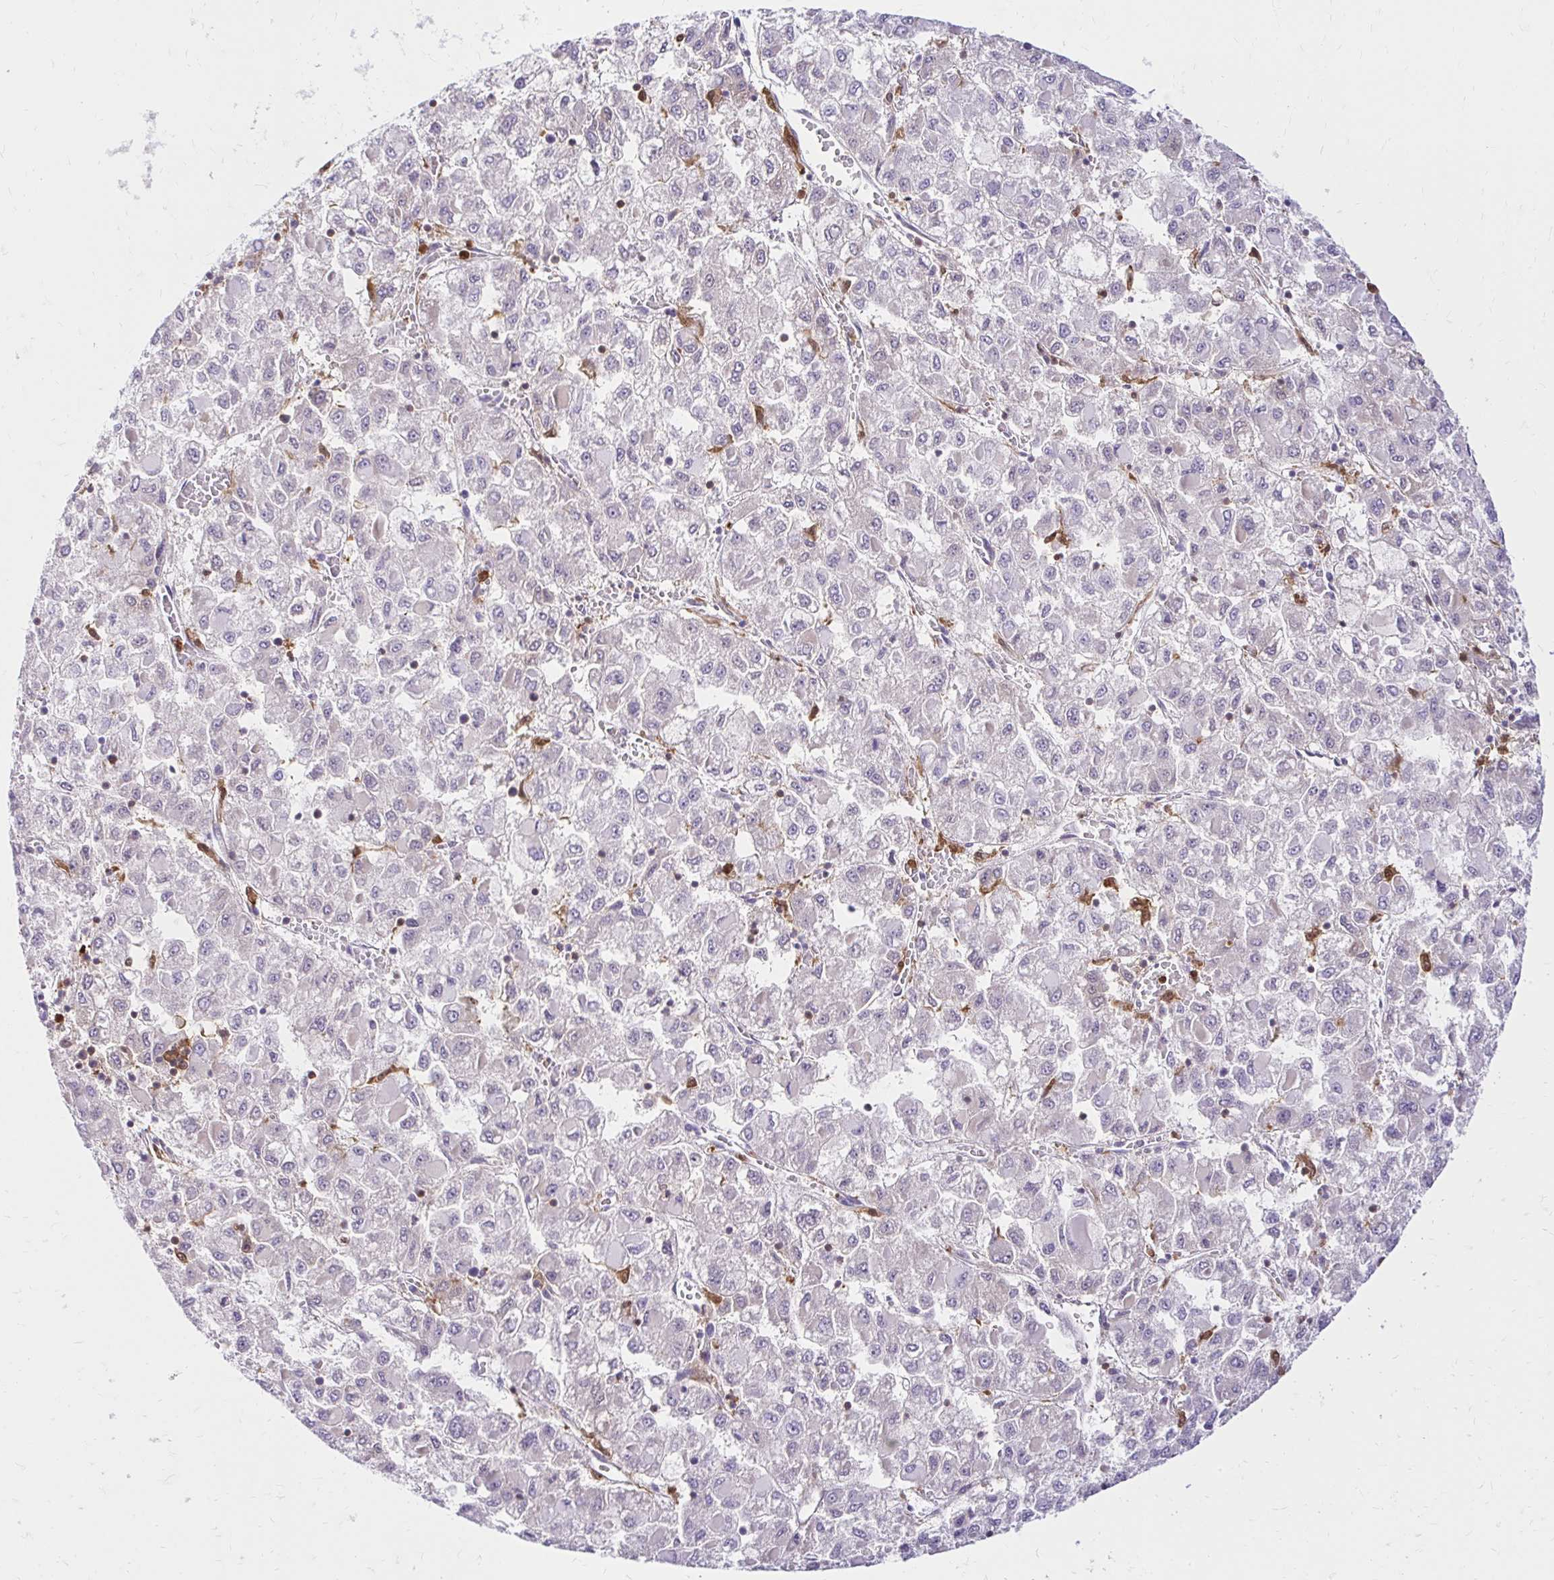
{"staining": {"intensity": "negative", "quantity": "none", "location": "none"}, "tissue": "liver cancer", "cell_type": "Tumor cells", "image_type": "cancer", "snomed": [{"axis": "morphology", "description": "Carcinoma, Hepatocellular, NOS"}, {"axis": "topography", "description": "Liver"}], "caption": "High magnification brightfield microscopy of liver cancer stained with DAB (brown) and counterstained with hematoxylin (blue): tumor cells show no significant positivity.", "gene": "PYCARD", "patient": {"sex": "male", "age": 40}}